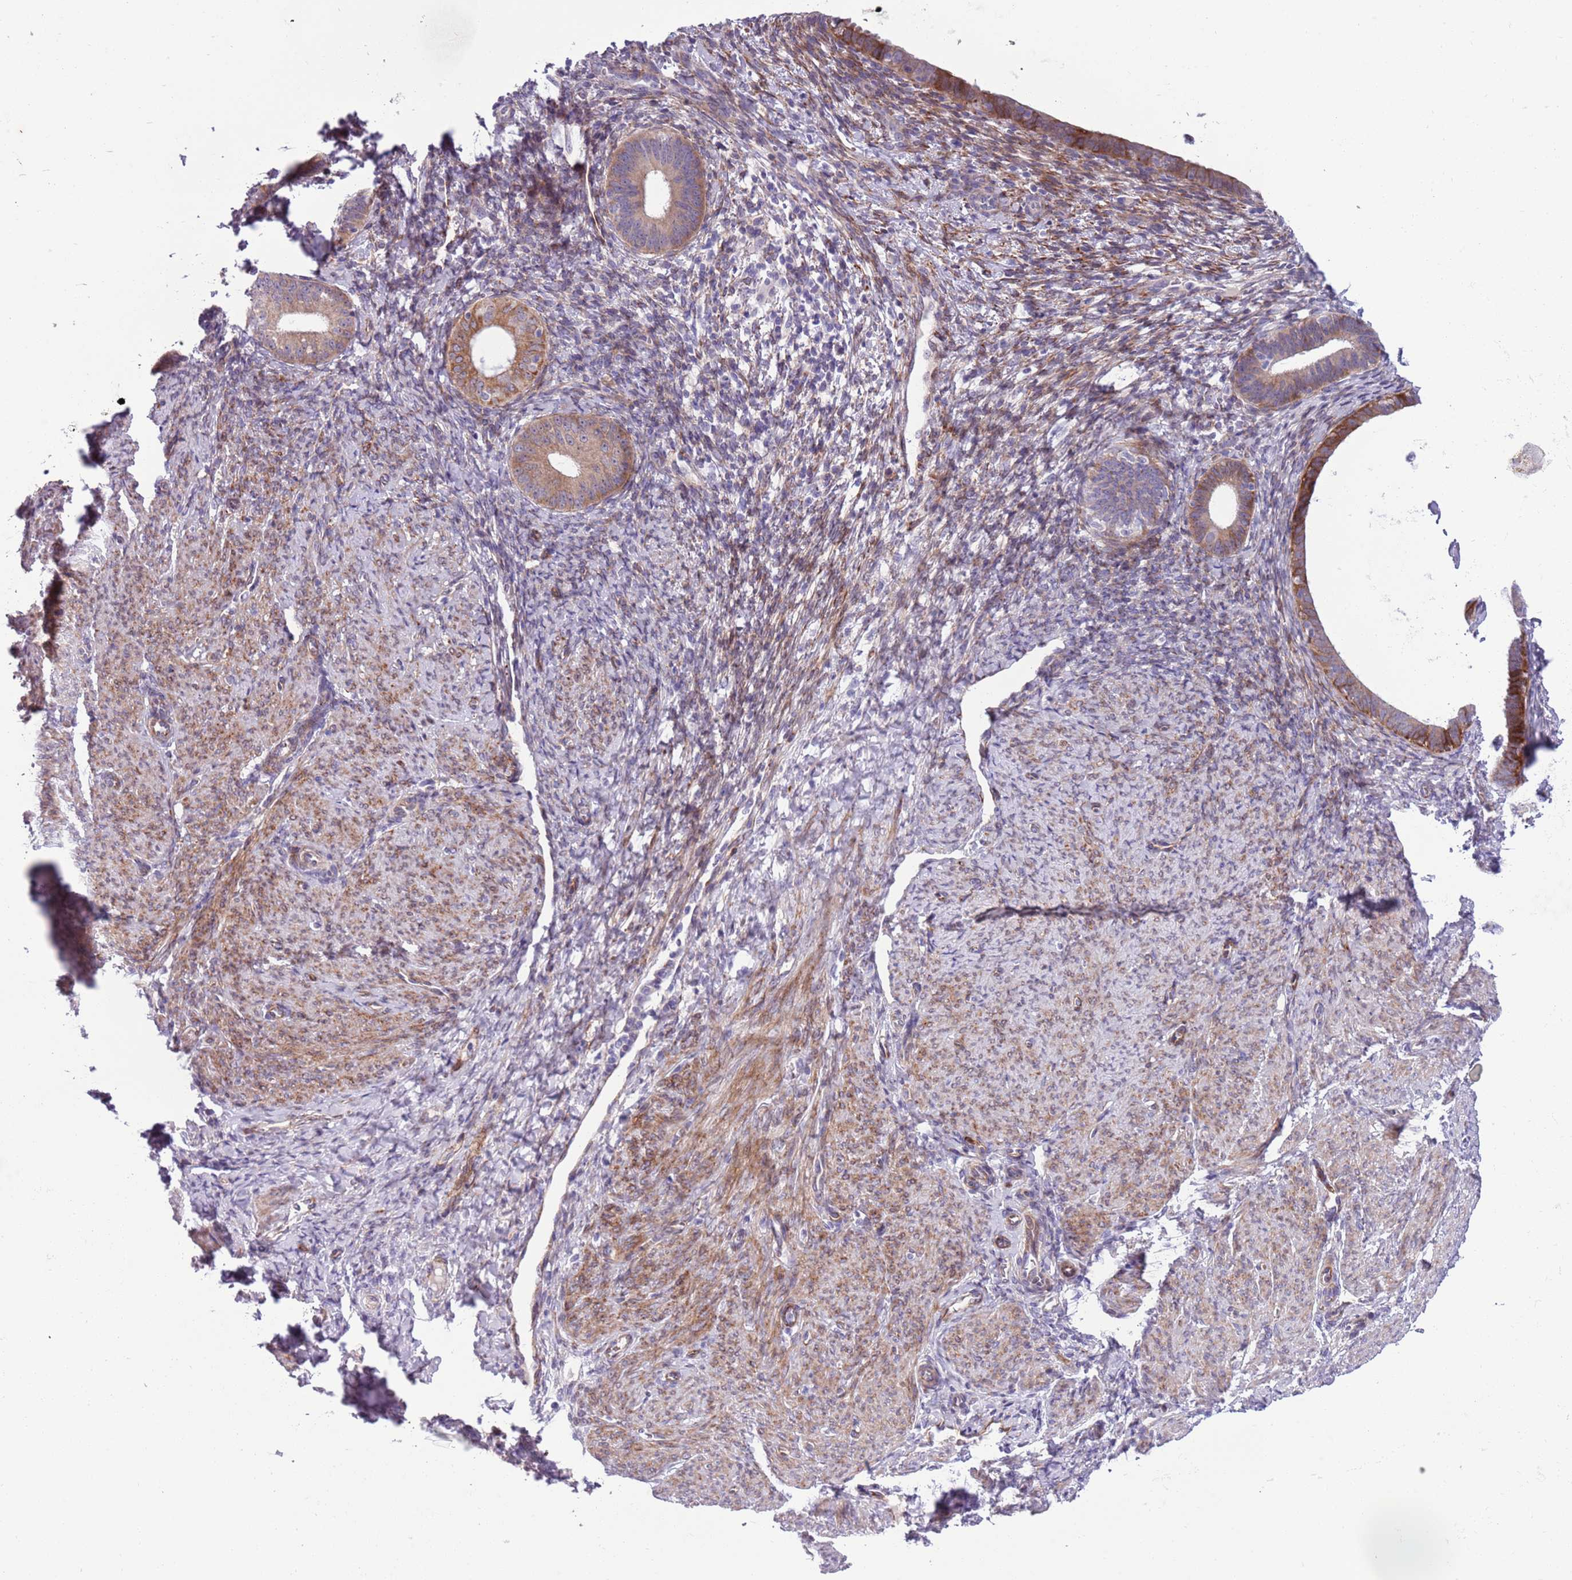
{"staining": {"intensity": "moderate", "quantity": "<25%", "location": "cytoplasmic/membranous"}, "tissue": "endometrium", "cell_type": "Cells in endometrial stroma", "image_type": "normal", "snomed": [{"axis": "morphology", "description": "Normal tissue, NOS"}, {"axis": "topography", "description": "Endometrium"}], "caption": "Moderate cytoplasmic/membranous protein staining is present in about <25% of cells in endometrial stroma in endometrium. The staining was performed using DAB, with brown indicating positive protein expression. Nuclei are stained blue with hematoxylin.", "gene": "MRPL32", "patient": {"sex": "female", "age": 65}}